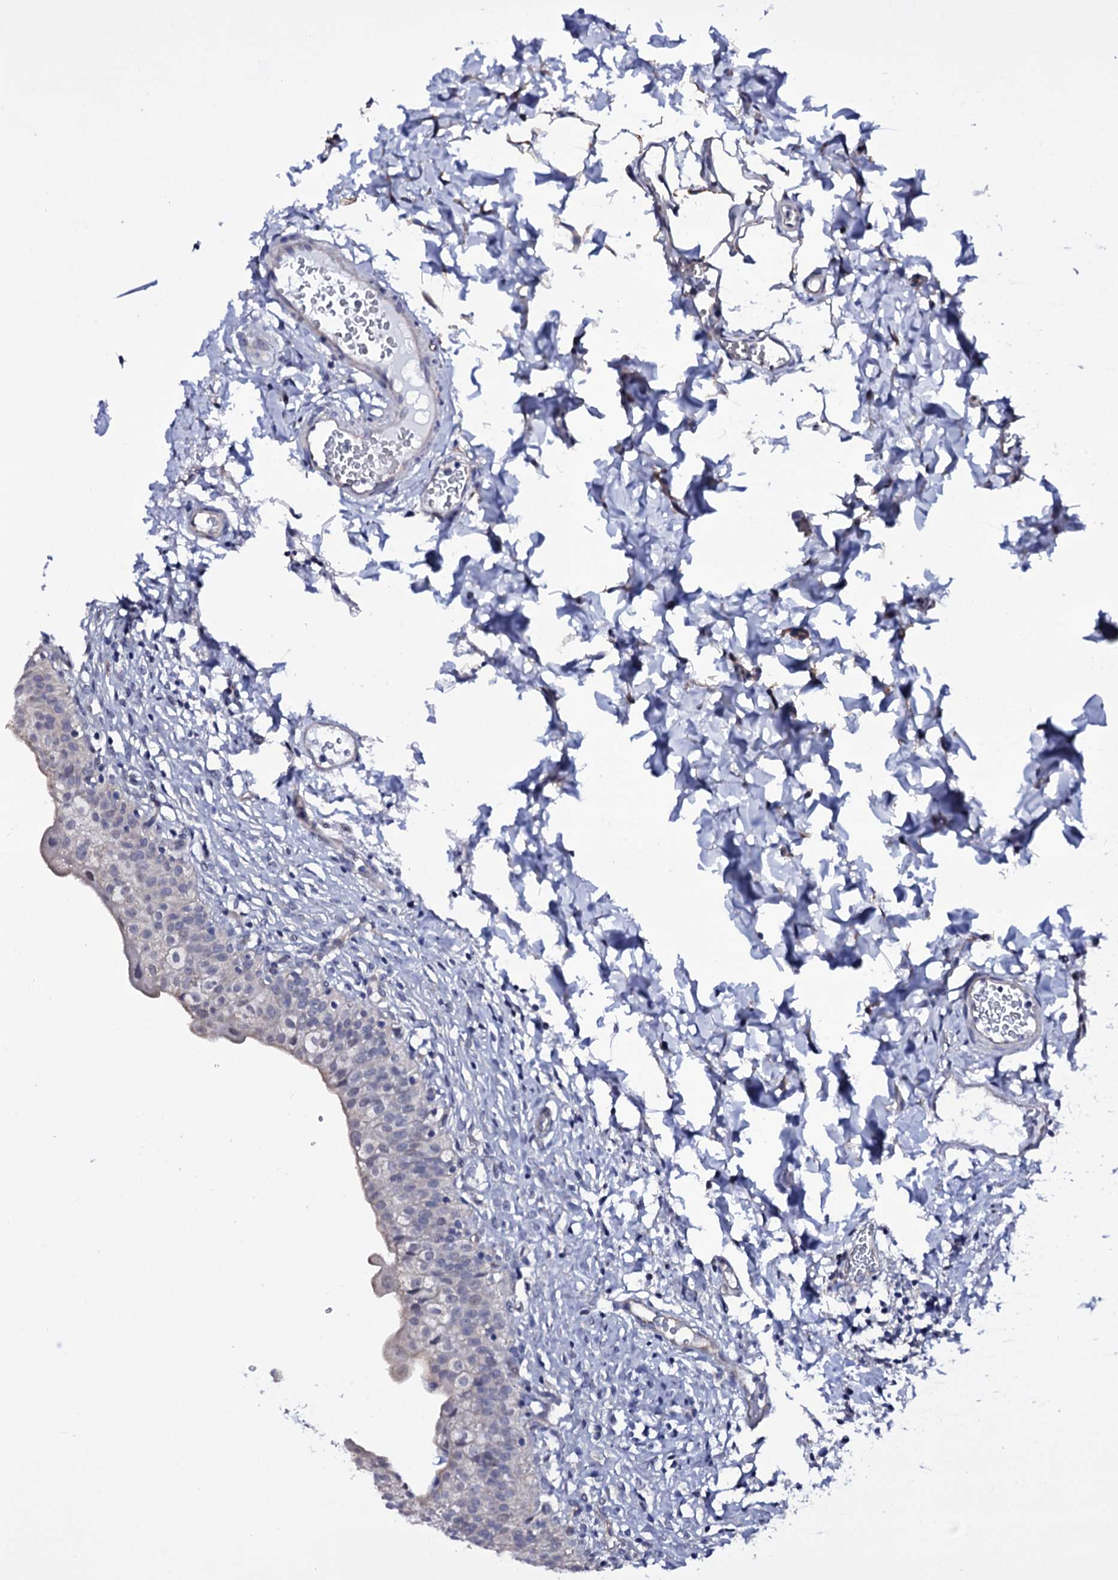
{"staining": {"intensity": "negative", "quantity": "none", "location": "none"}, "tissue": "urinary bladder", "cell_type": "Urothelial cells", "image_type": "normal", "snomed": [{"axis": "morphology", "description": "Normal tissue, NOS"}, {"axis": "topography", "description": "Urinary bladder"}], "caption": "The micrograph shows no significant expression in urothelial cells of urinary bladder. (Stains: DAB (3,3'-diaminobenzidine) immunohistochemistry with hematoxylin counter stain, Microscopy: brightfield microscopy at high magnification).", "gene": "GAREM1", "patient": {"sex": "male", "age": 55}}